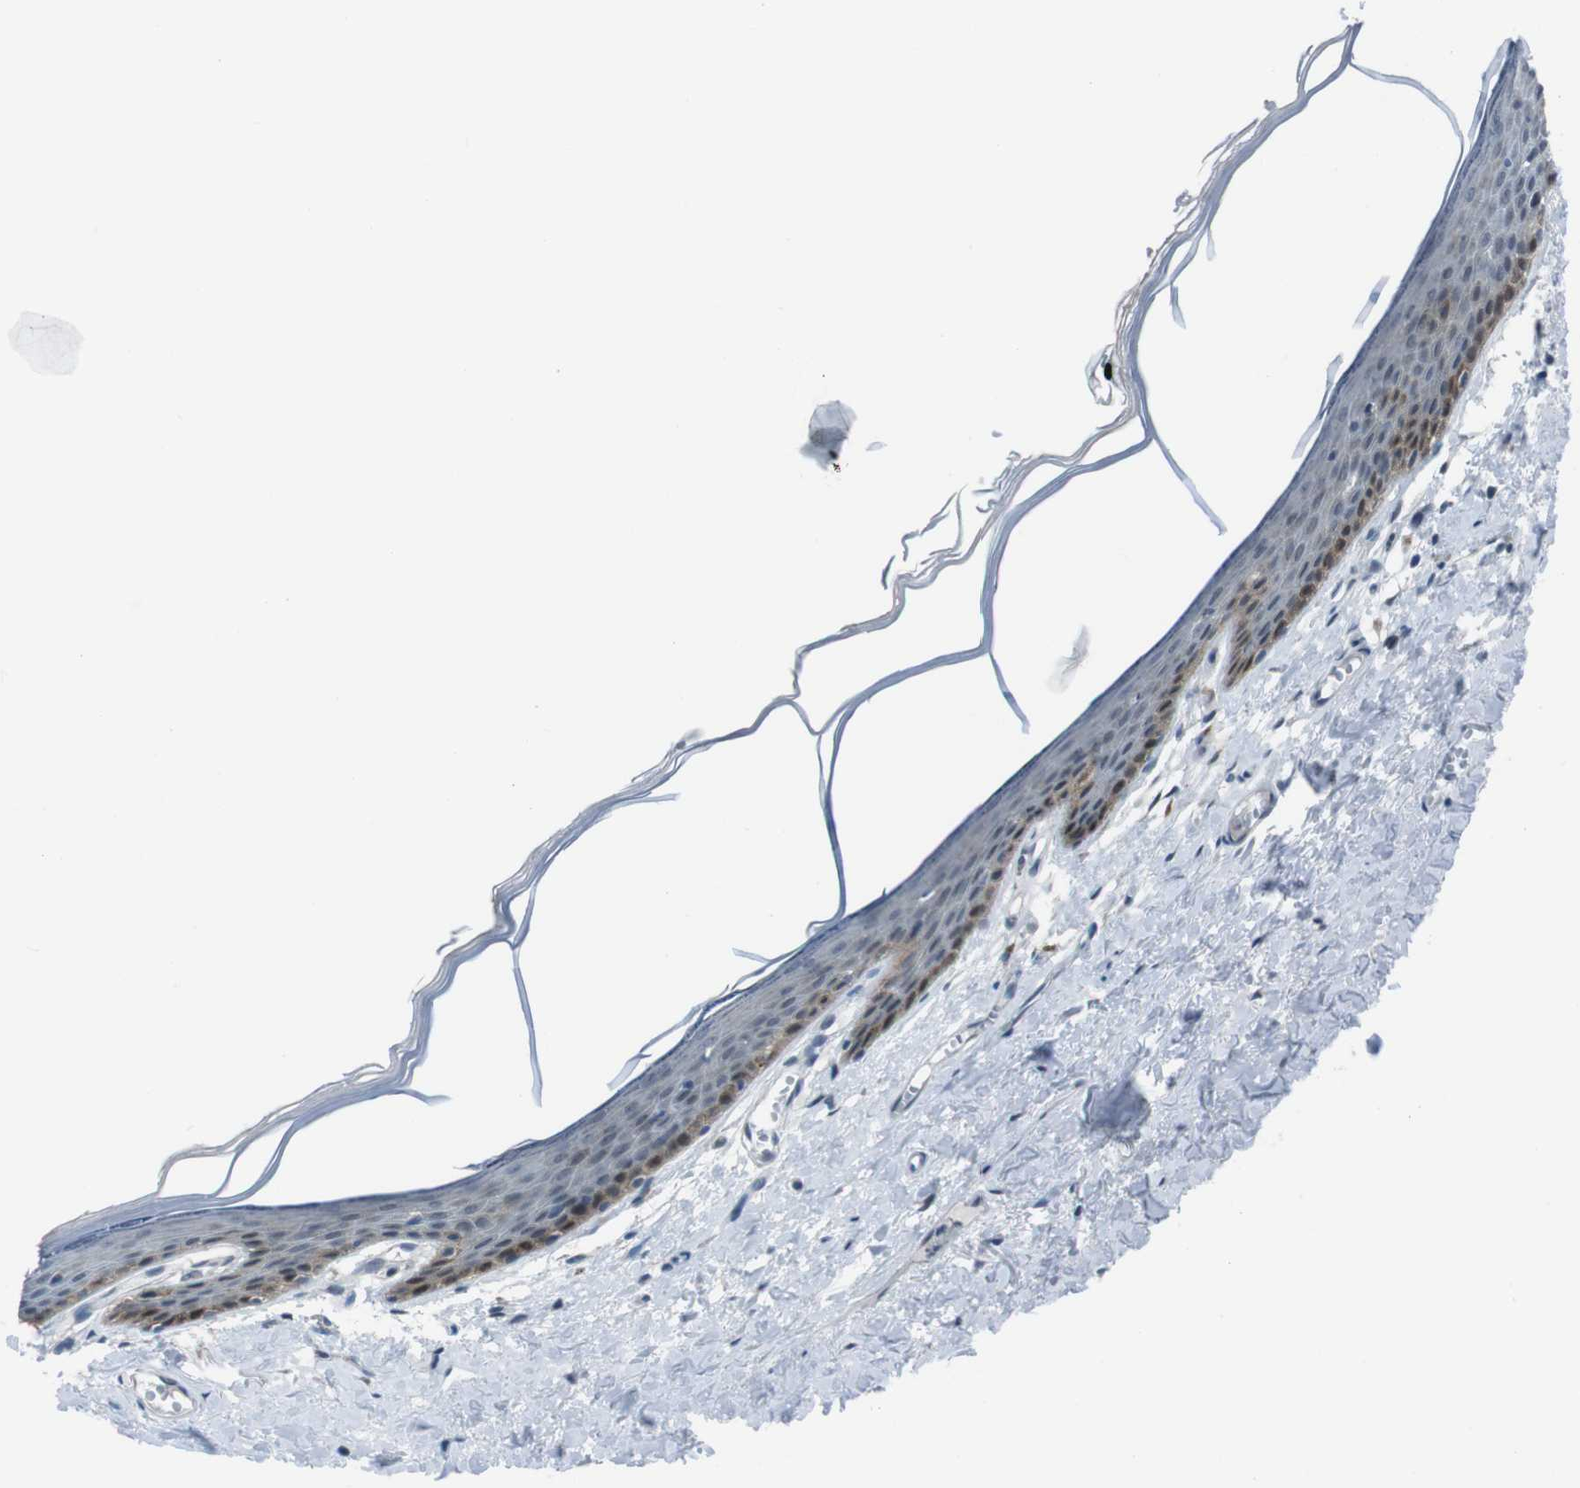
{"staining": {"intensity": "moderate", "quantity": "<25%", "location": "cytoplasmic/membranous"}, "tissue": "skin", "cell_type": "Epidermal cells", "image_type": "normal", "snomed": [{"axis": "morphology", "description": "Normal tissue, NOS"}, {"axis": "topography", "description": "Vulva"}], "caption": "A high-resolution photomicrograph shows IHC staining of benign skin, which displays moderate cytoplasmic/membranous positivity in about <25% of epidermal cells.", "gene": "LRP5", "patient": {"sex": "female", "age": 54}}